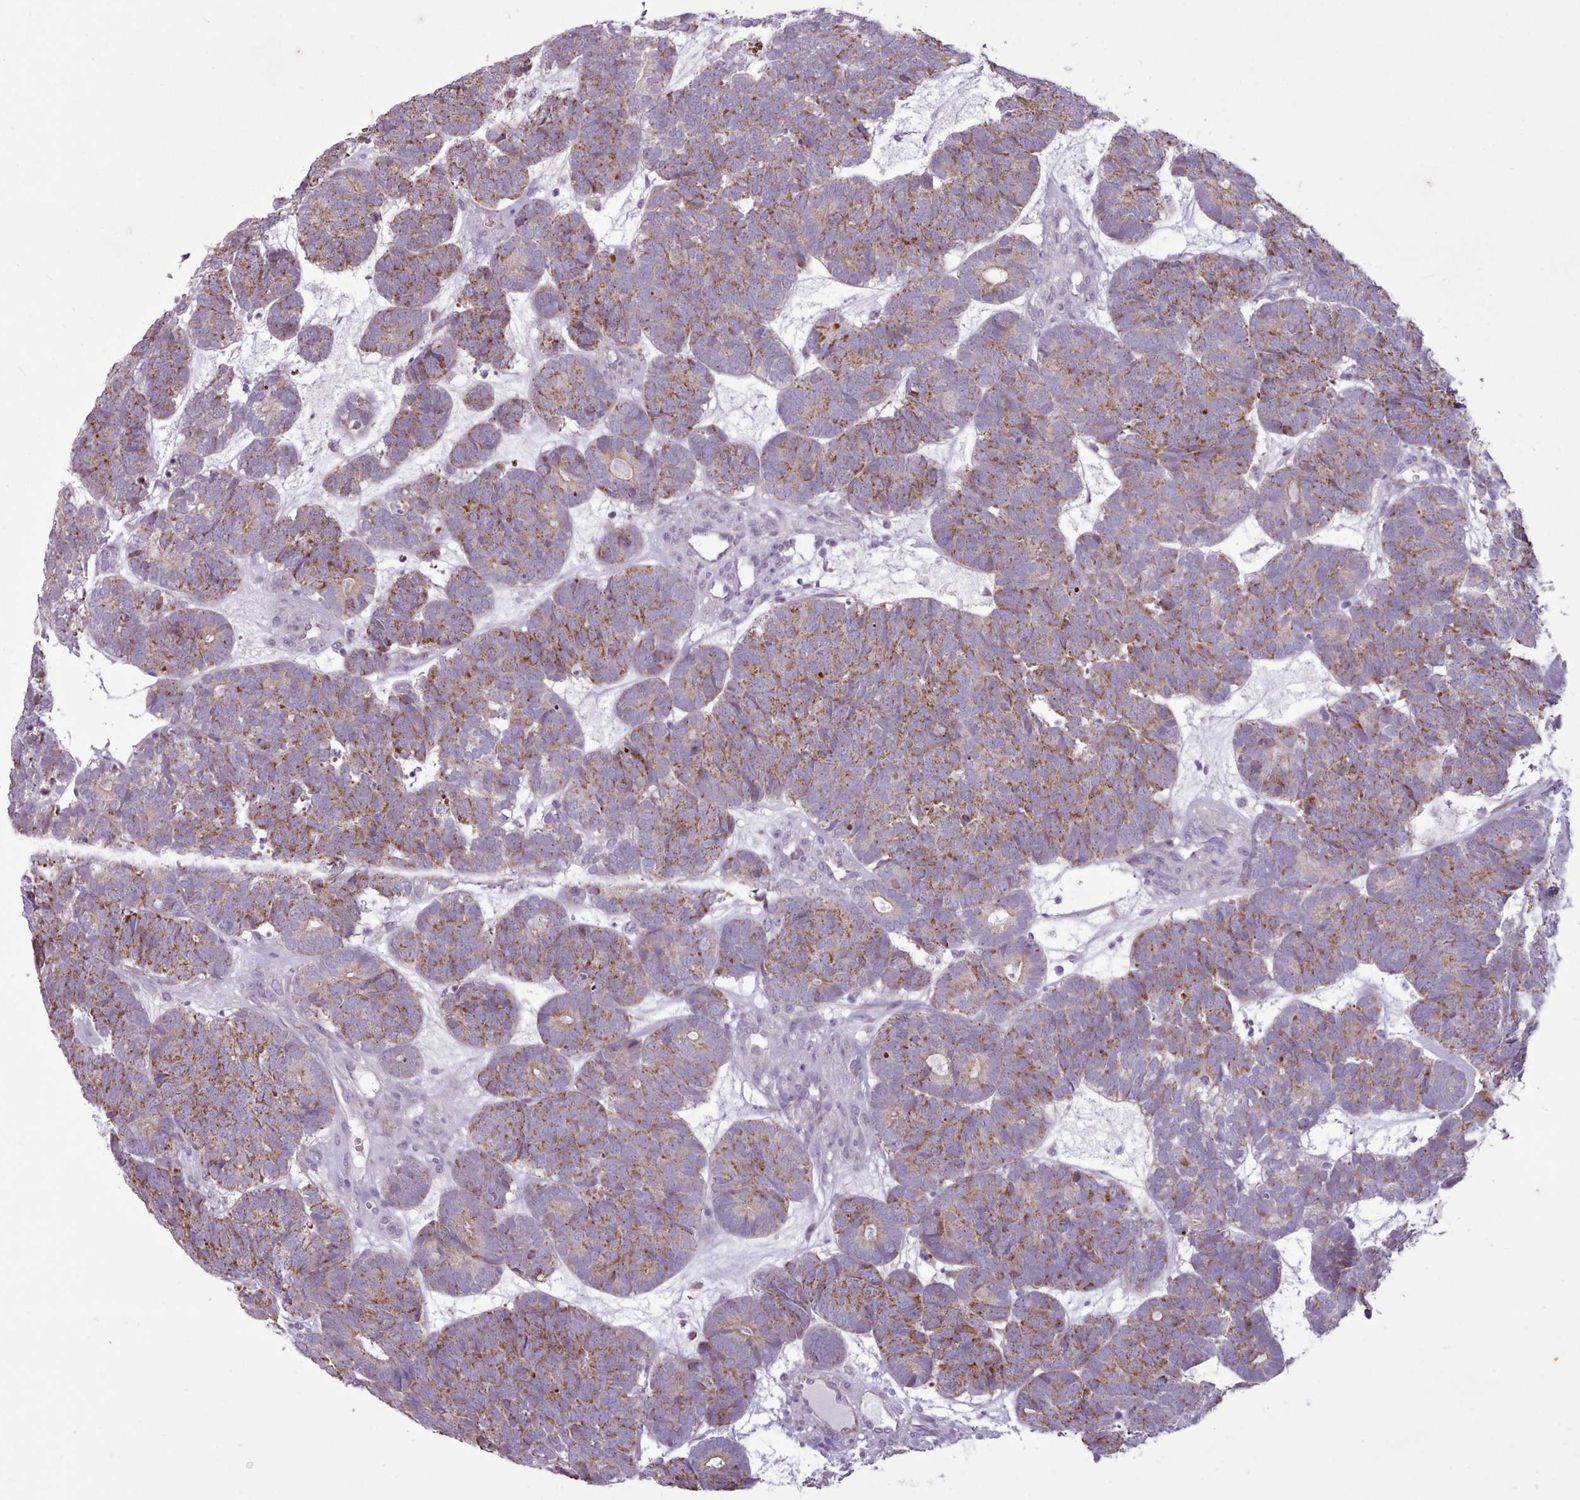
{"staining": {"intensity": "moderate", "quantity": ">75%", "location": "cytoplasmic/membranous"}, "tissue": "head and neck cancer", "cell_type": "Tumor cells", "image_type": "cancer", "snomed": [{"axis": "morphology", "description": "Adenocarcinoma, NOS"}, {"axis": "topography", "description": "Head-Neck"}], "caption": "A brown stain labels moderate cytoplasmic/membranous expression of a protein in human head and neck cancer tumor cells. (IHC, brightfield microscopy, high magnification).", "gene": "AVL9", "patient": {"sex": "female", "age": 81}}